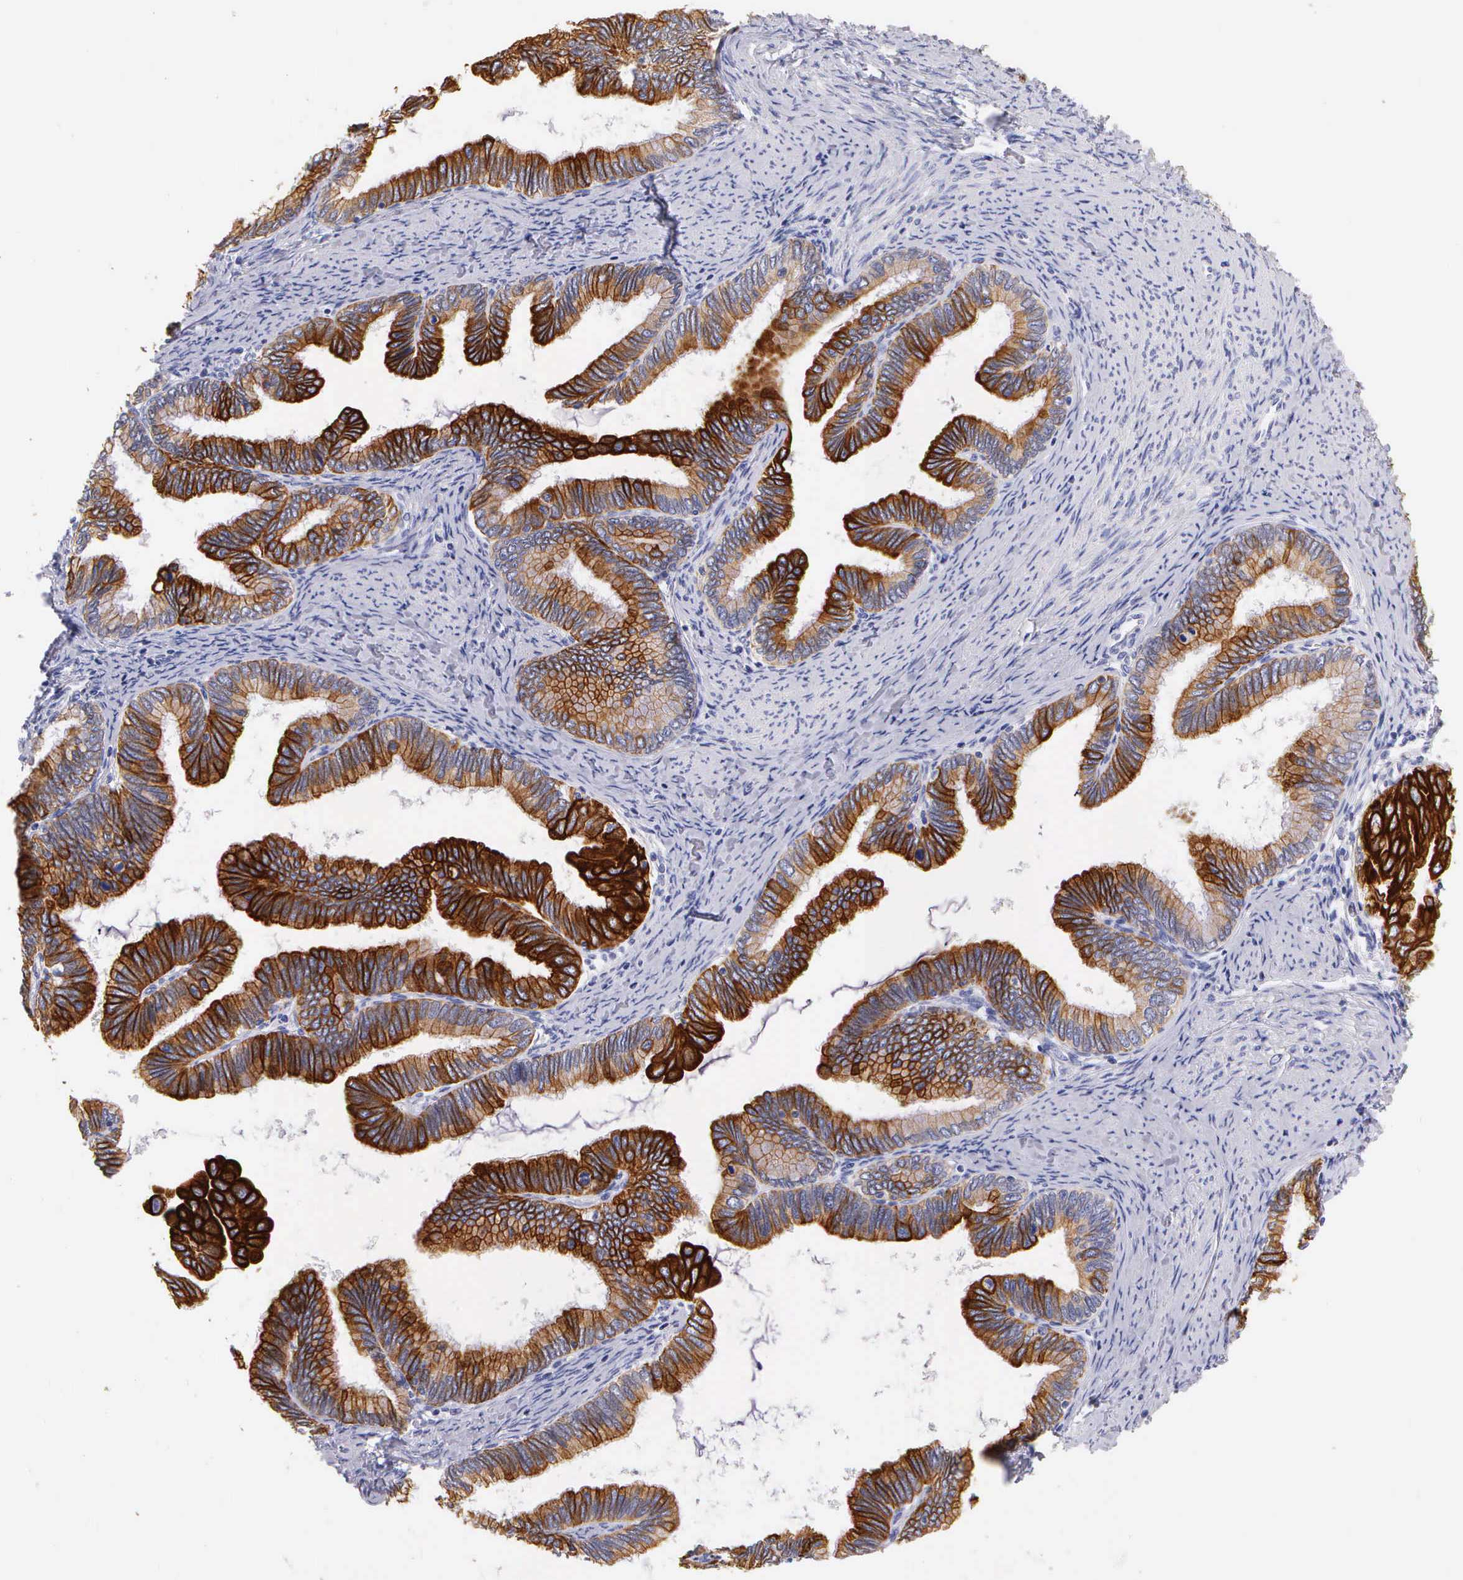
{"staining": {"intensity": "strong", "quantity": ">75%", "location": "cytoplasmic/membranous"}, "tissue": "cervical cancer", "cell_type": "Tumor cells", "image_type": "cancer", "snomed": [{"axis": "morphology", "description": "Adenocarcinoma, NOS"}, {"axis": "topography", "description": "Cervix"}], "caption": "A histopathology image of human cervical cancer (adenocarcinoma) stained for a protein shows strong cytoplasmic/membranous brown staining in tumor cells.", "gene": "KRT17", "patient": {"sex": "female", "age": 49}}